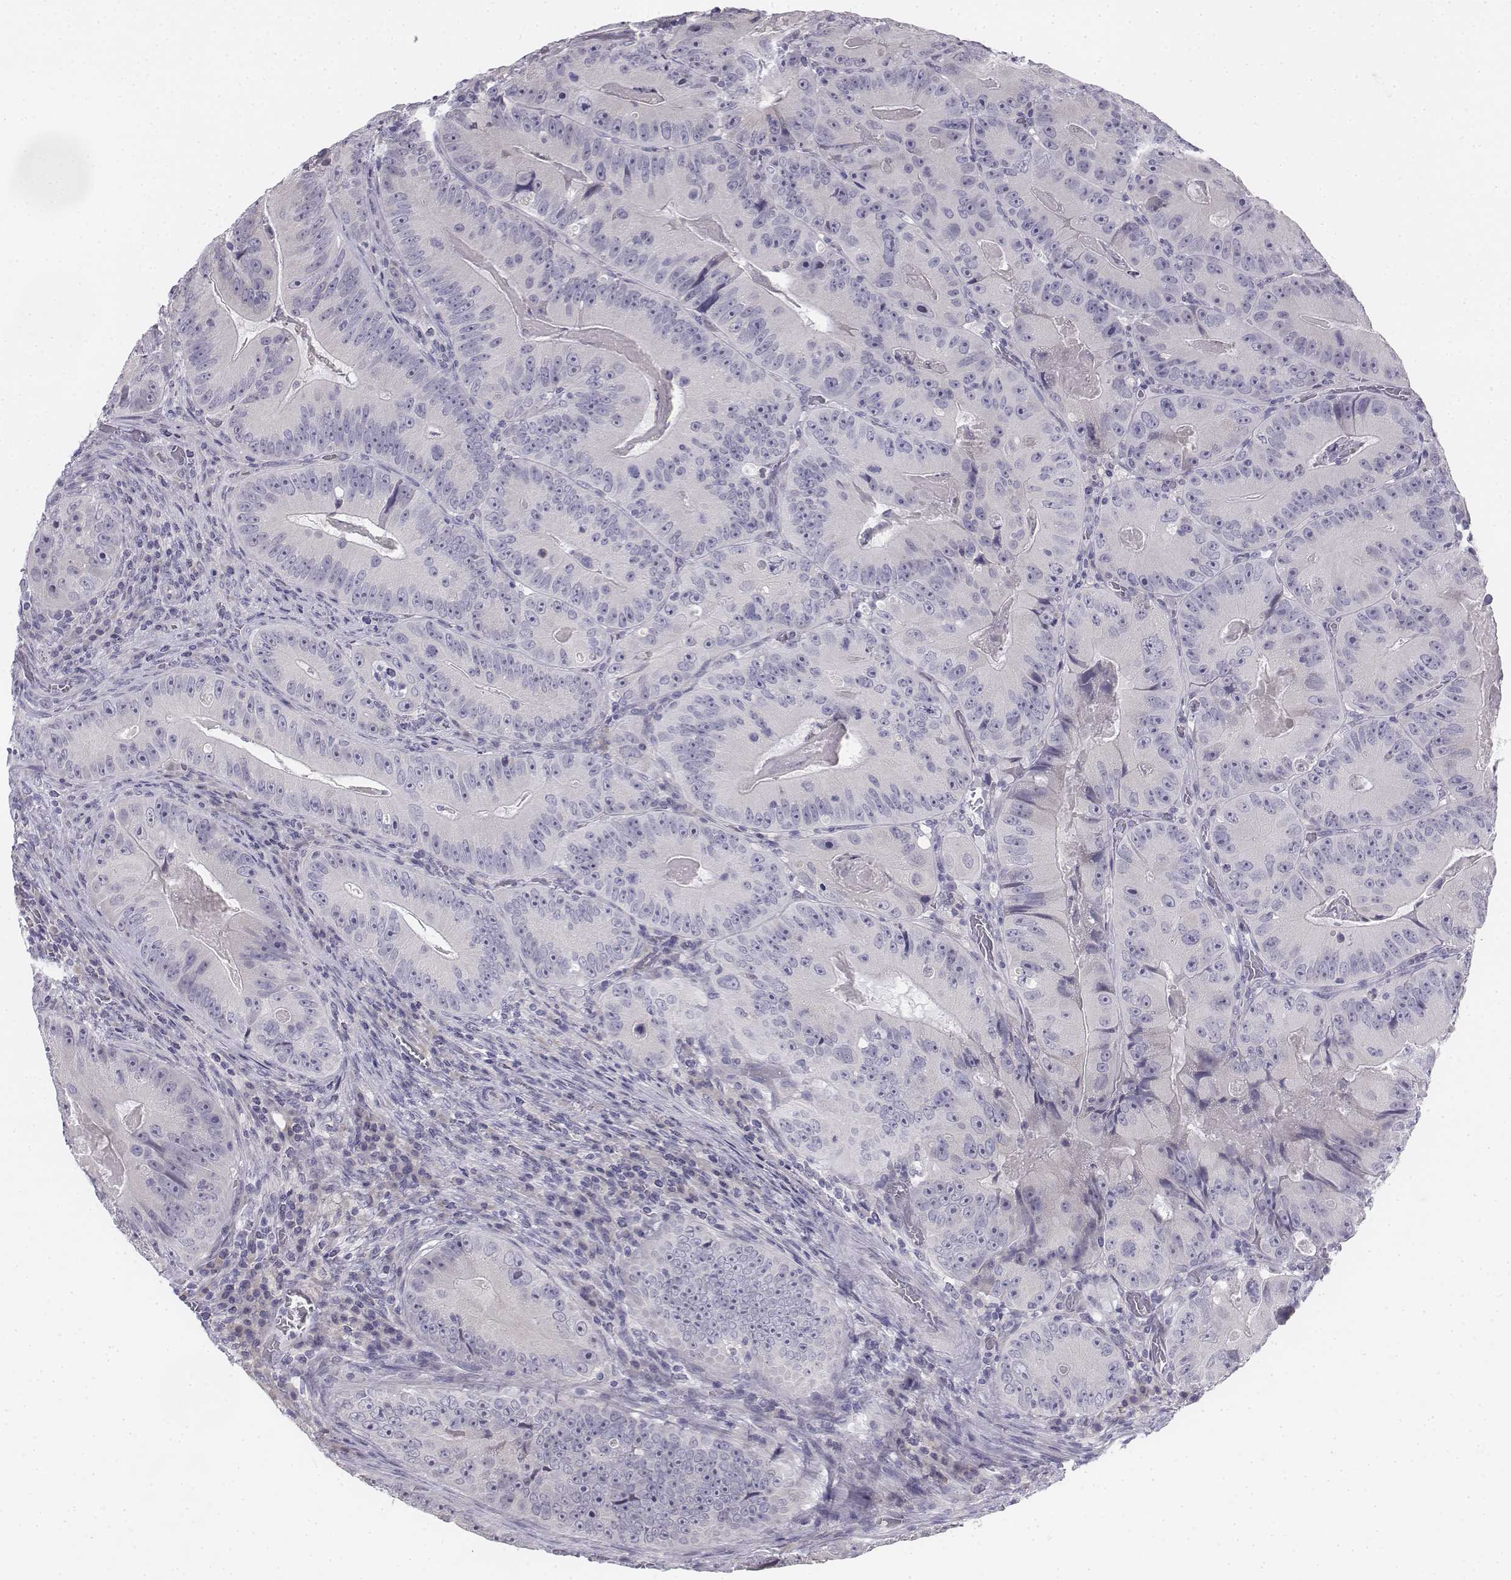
{"staining": {"intensity": "negative", "quantity": "none", "location": "none"}, "tissue": "colorectal cancer", "cell_type": "Tumor cells", "image_type": "cancer", "snomed": [{"axis": "morphology", "description": "Adenocarcinoma, NOS"}, {"axis": "topography", "description": "Colon"}], "caption": "High power microscopy image of an immunohistochemistry (IHC) image of colorectal cancer (adenocarcinoma), revealing no significant expression in tumor cells. The staining is performed using DAB brown chromogen with nuclei counter-stained in using hematoxylin.", "gene": "PENK", "patient": {"sex": "female", "age": 86}}